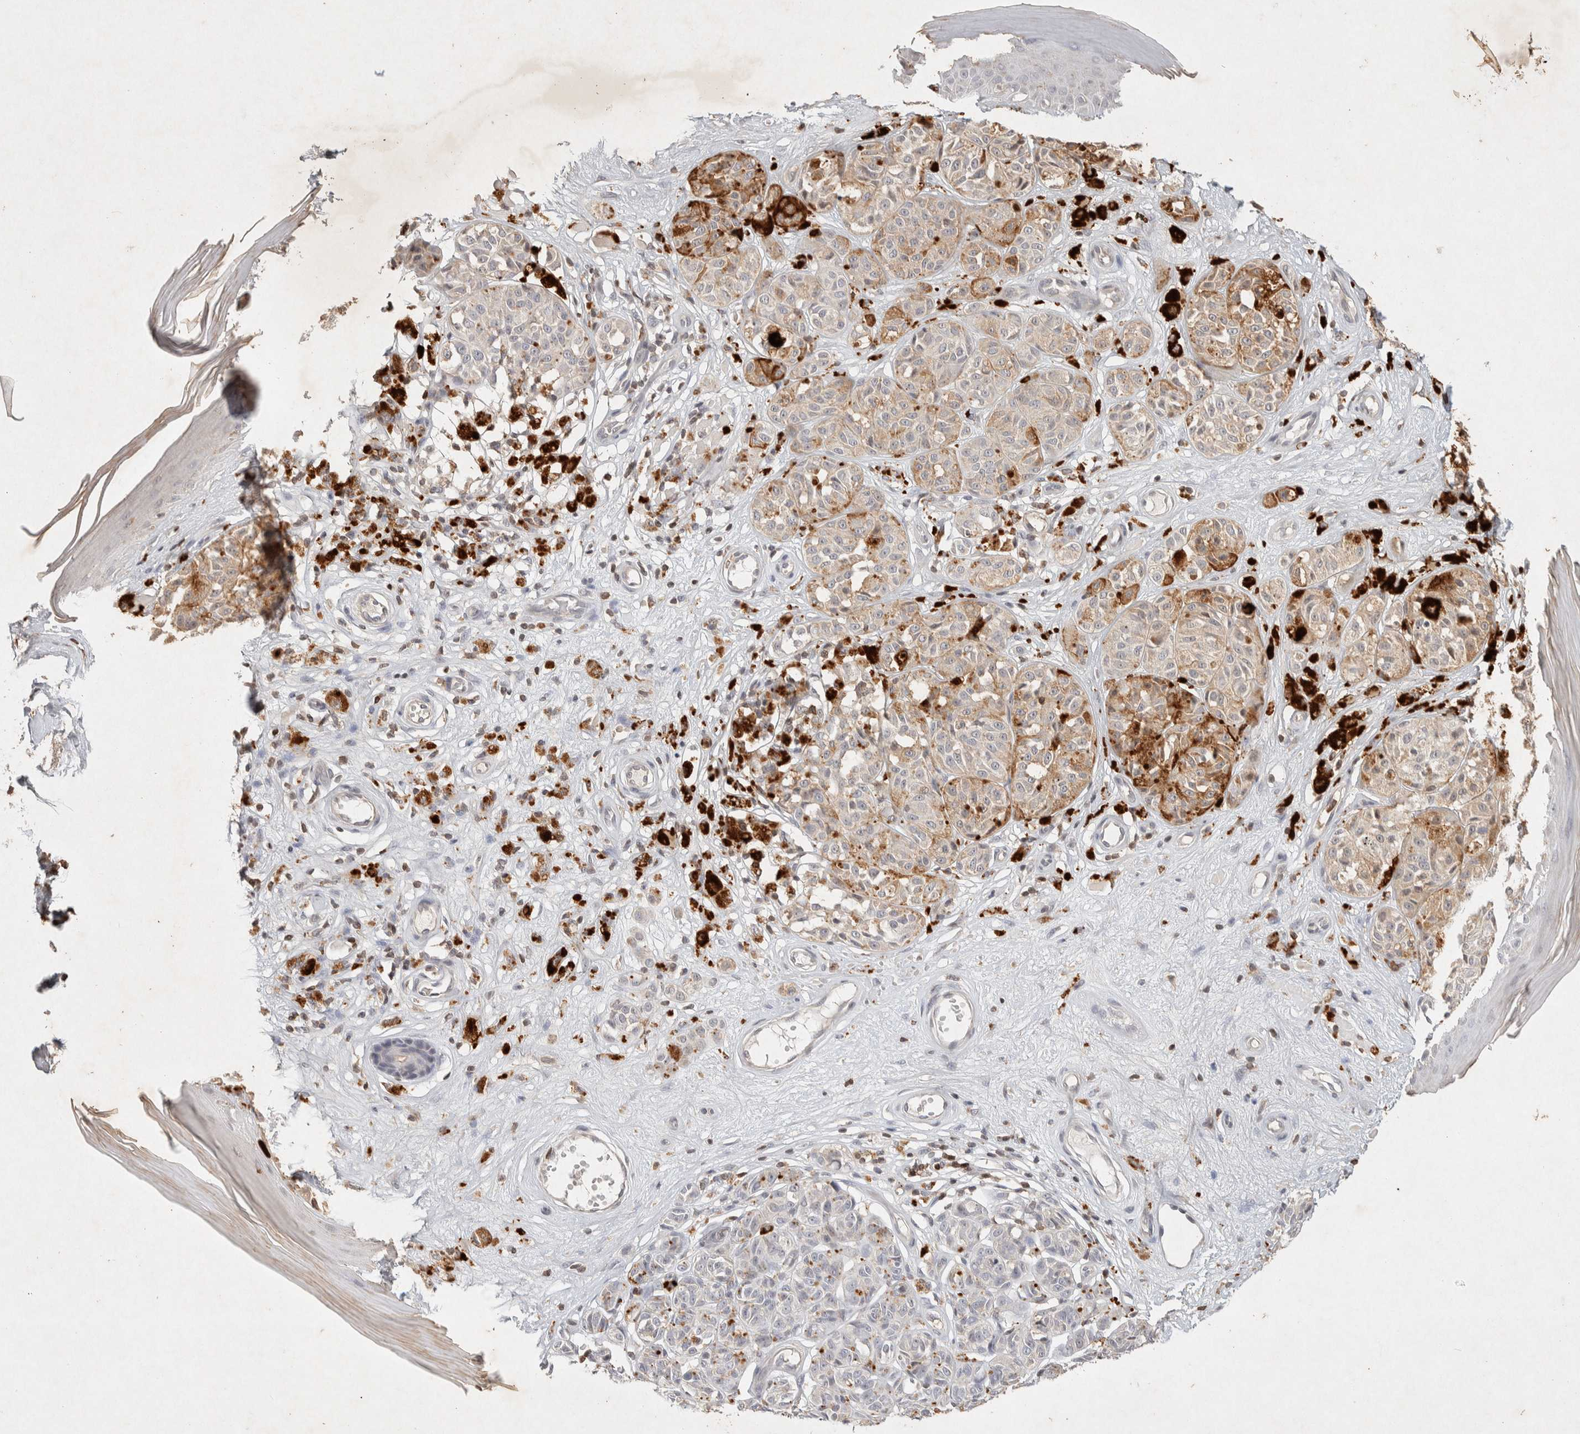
{"staining": {"intensity": "negative", "quantity": "none", "location": "none"}, "tissue": "melanoma", "cell_type": "Tumor cells", "image_type": "cancer", "snomed": [{"axis": "morphology", "description": "Malignant melanoma, NOS"}, {"axis": "topography", "description": "Skin"}], "caption": "Protein analysis of melanoma displays no significant staining in tumor cells. The staining was performed using DAB (3,3'-diaminobenzidine) to visualize the protein expression in brown, while the nuclei were stained in blue with hematoxylin (Magnification: 20x).", "gene": "RAC2", "patient": {"sex": "female", "age": 64}}